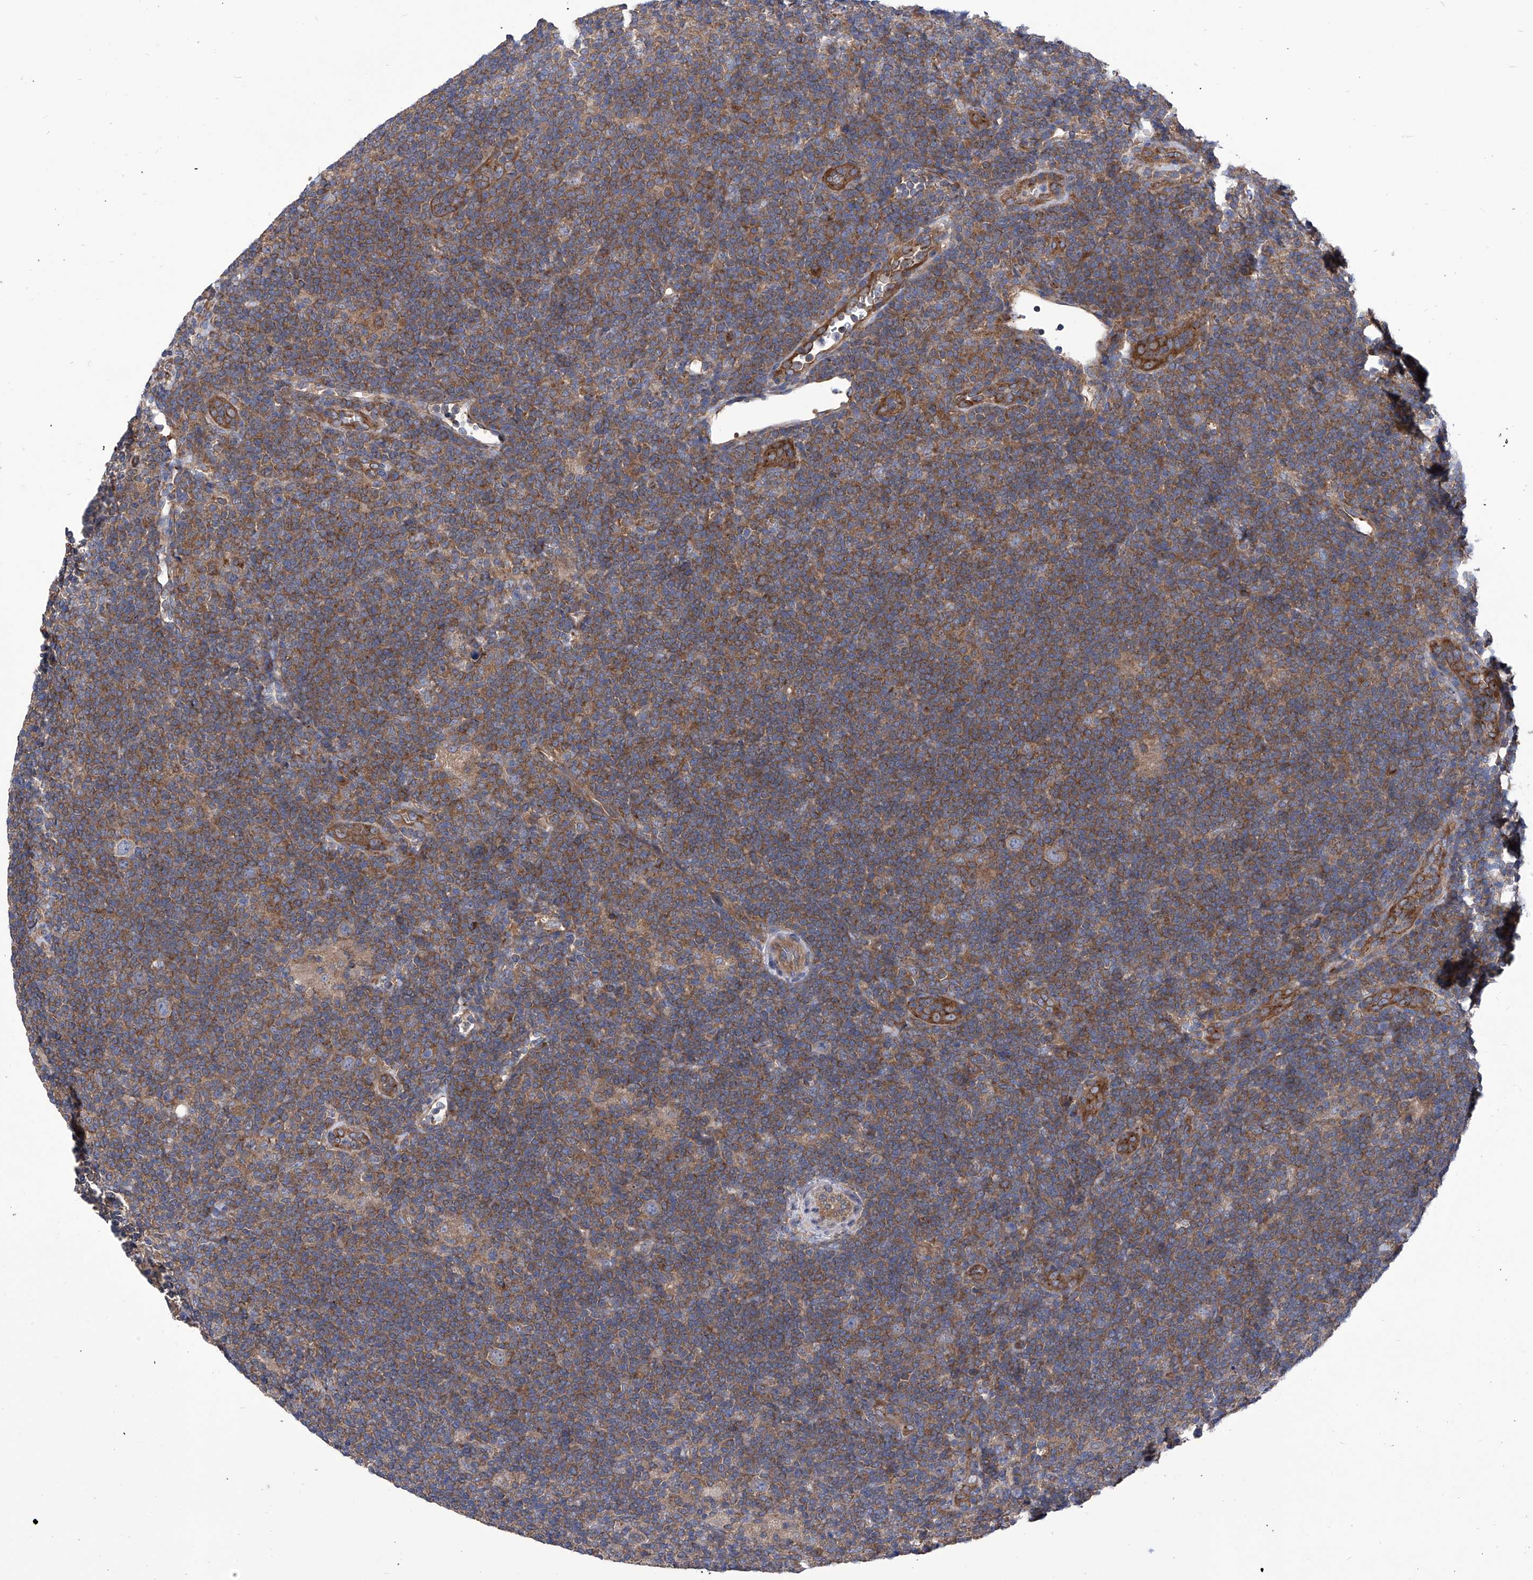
{"staining": {"intensity": "weak", "quantity": "25%-75%", "location": "cytoplasmic/membranous"}, "tissue": "lymphoma", "cell_type": "Tumor cells", "image_type": "cancer", "snomed": [{"axis": "morphology", "description": "Hodgkin's disease, NOS"}, {"axis": "topography", "description": "Lymph node"}], "caption": "Lymphoma tissue exhibits weak cytoplasmic/membranous positivity in approximately 25%-75% of tumor cells, visualized by immunohistochemistry. The staining was performed using DAB to visualize the protein expression in brown, while the nuclei were stained in blue with hematoxylin (Magnification: 20x).", "gene": "TJAP1", "patient": {"sex": "female", "age": 57}}